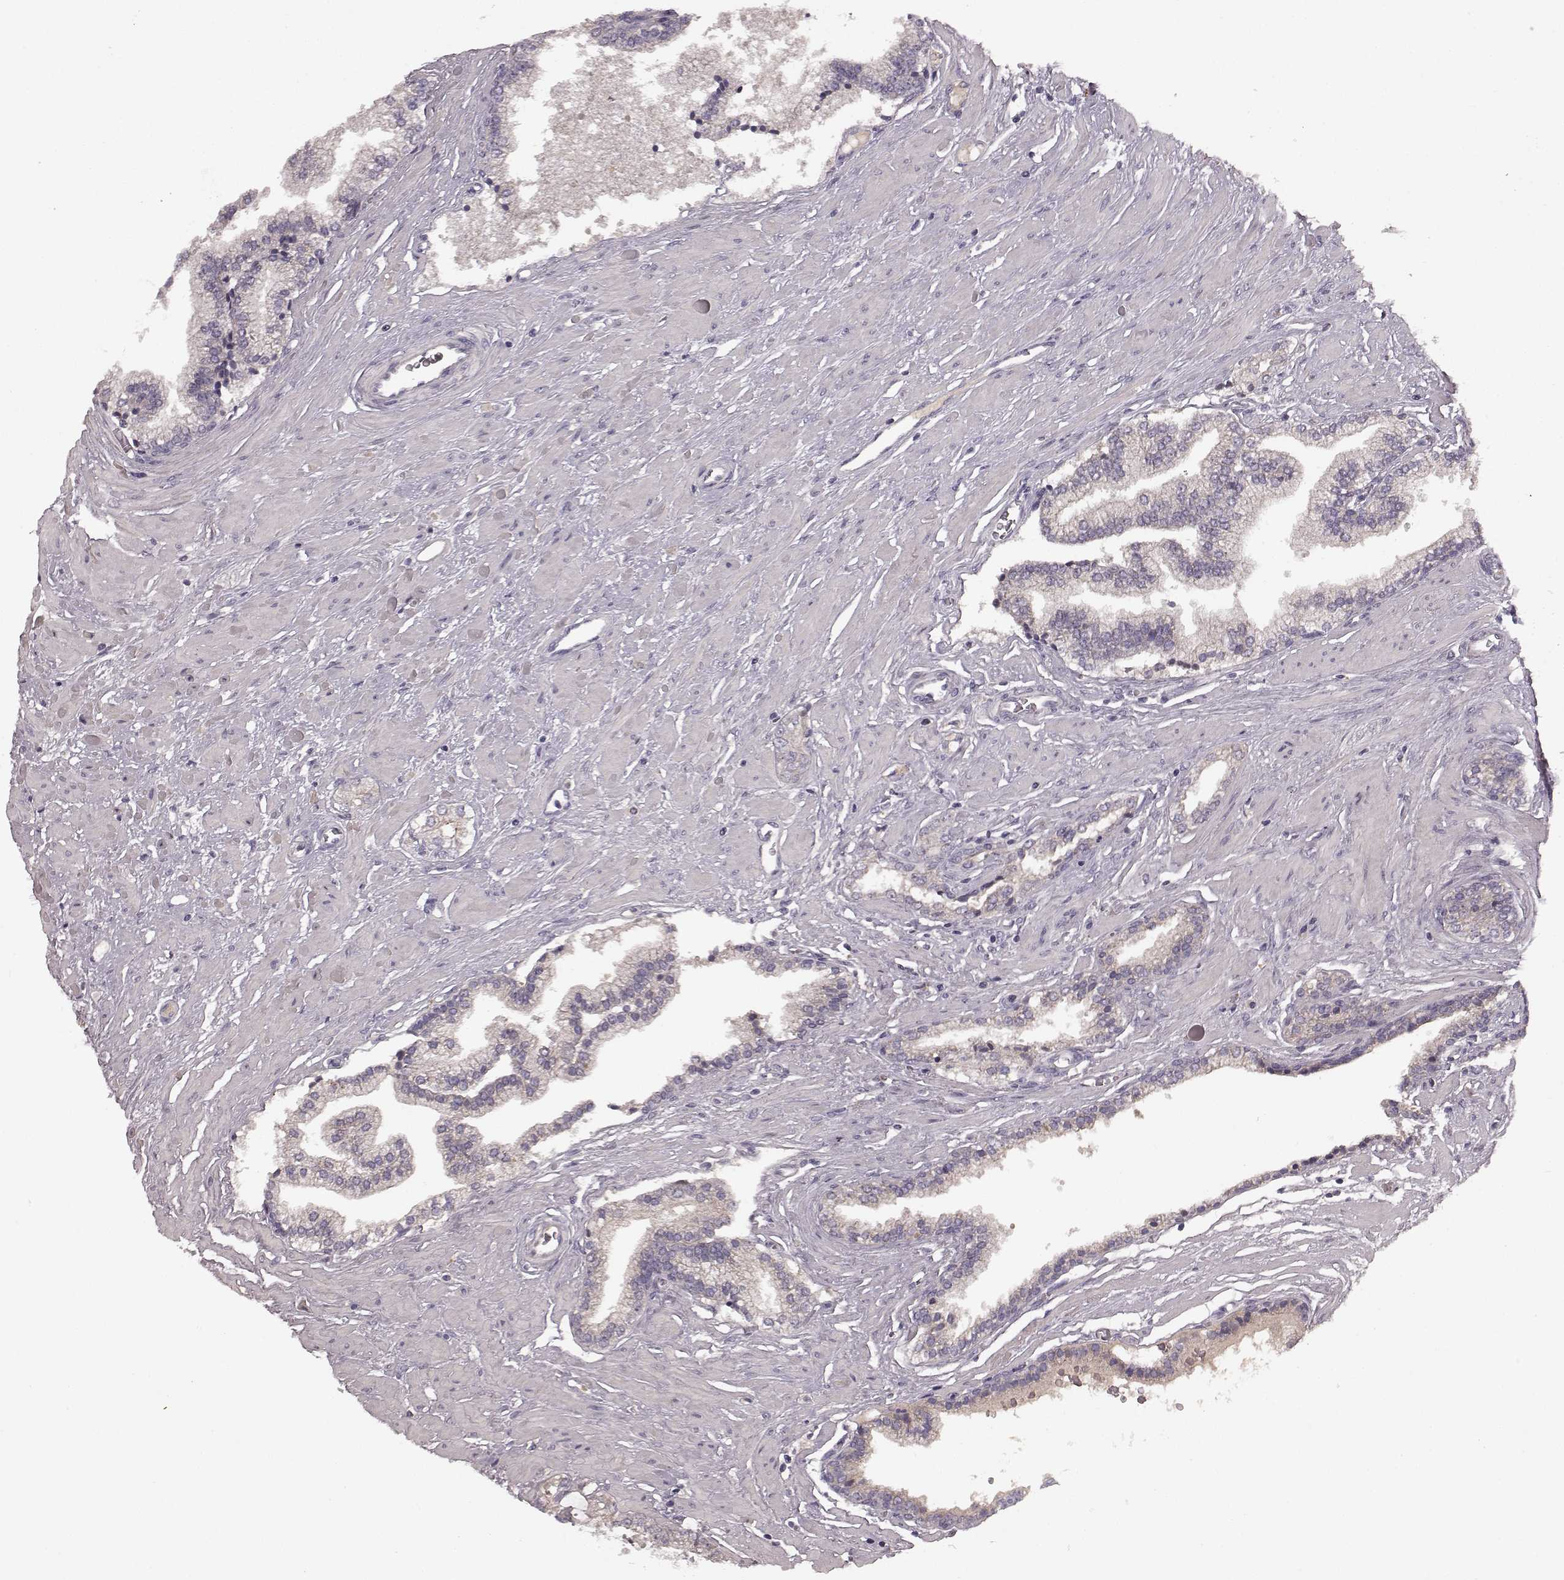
{"staining": {"intensity": "negative", "quantity": "none", "location": "none"}, "tissue": "prostate cancer", "cell_type": "Tumor cells", "image_type": "cancer", "snomed": [{"axis": "morphology", "description": "Adenocarcinoma, Low grade"}, {"axis": "topography", "description": "Prostate"}], "caption": "Prostate low-grade adenocarcinoma was stained to show a protein in brown. There is no significant staining in tumor cells.", "gene": "SLC22A18", "patient": {"sex": "male", "age": 60}}